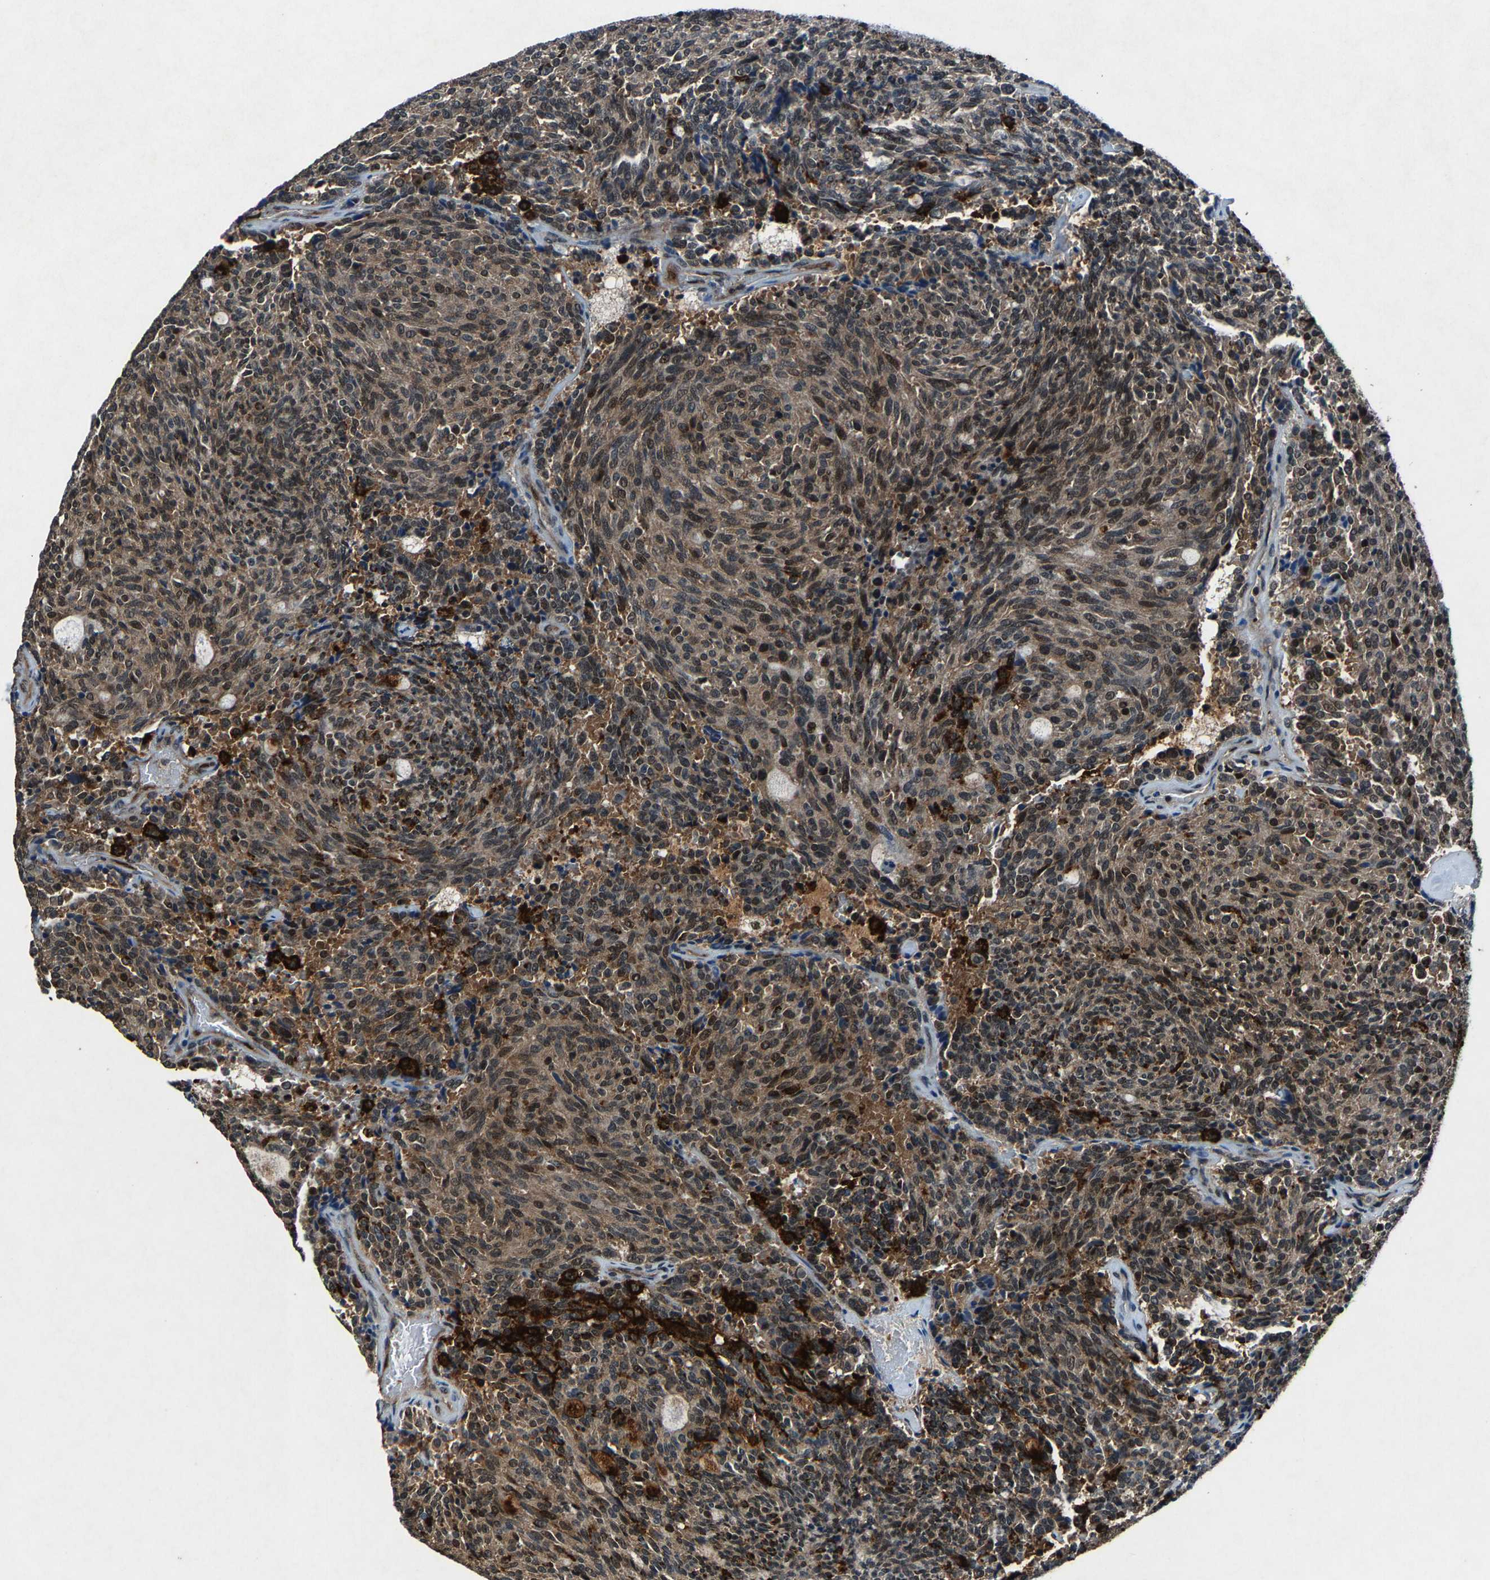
{"staining": {"intensity": "moderate", "quantity": ">75%", "location": "cytoplasmic/membranous,nuclear"}, "tissue": "carcinoid", "cell_type": "Tumor cells", "image_type": "cancer", "snomed": [{"axis": "morphology", "description": "Carcinoid, malignant, NOS"}, {"axis": "topography", "description": "Pancreas"}], "caption": "Moderate cytoplasmic/membranous and nuclear positivity for a protein is seen in approximately >75% of tumor cells of carcinoid using immunohistochemistry (IHC).", "gene": "ATXN3", "patient": {"sex": "female", "age": 54}}